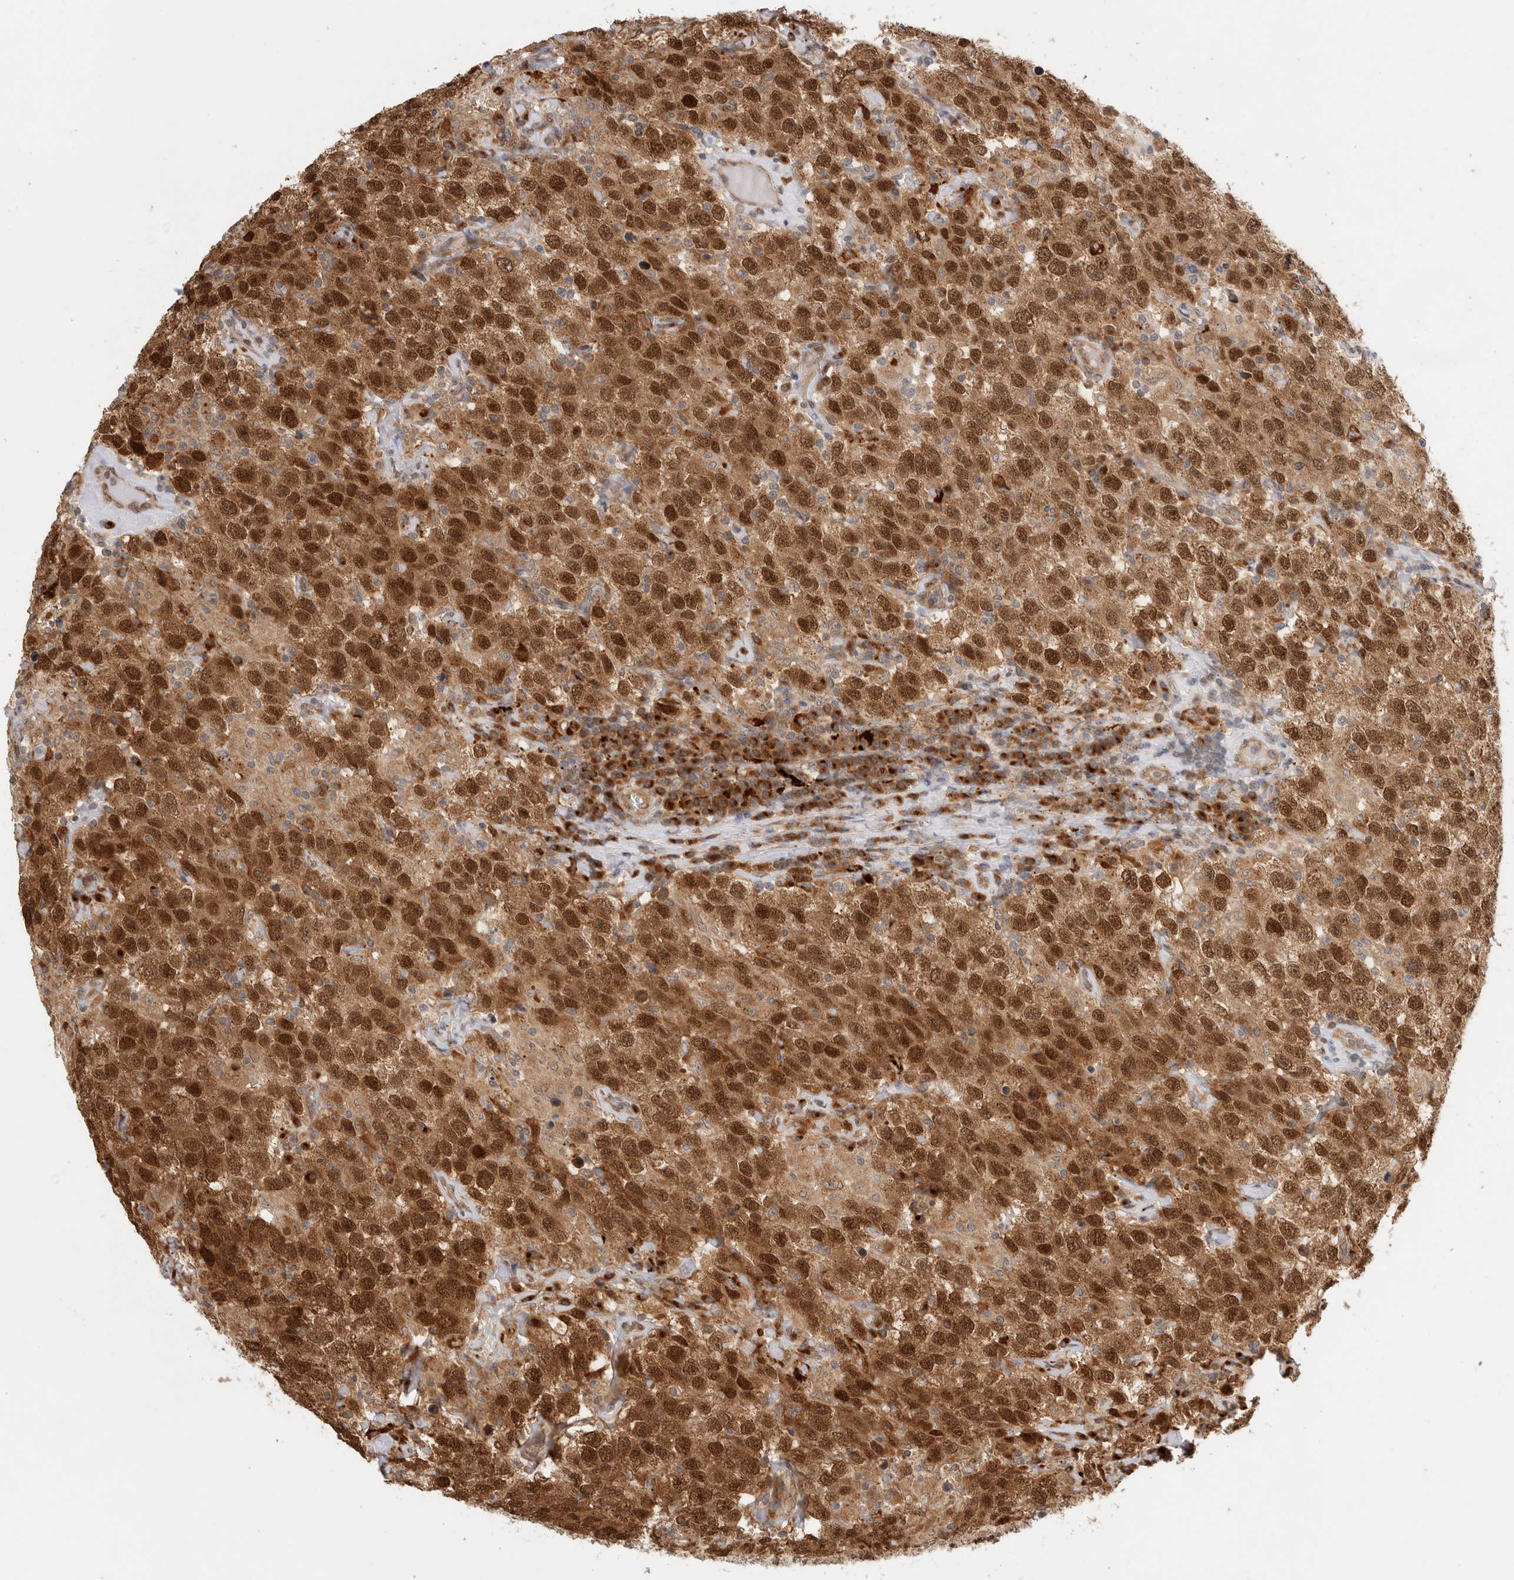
{"staining": {"intensity": "strong", "quantity": ">75%", "location": "cytoplasmic/membranous,nuclear"}, "tissue": "testis cancer", "cell_type": "Tumor cells", "image_type": "cancer", "snomed": [{"axis": "morphology", "description": "Seminoma, NOS"}, {"axis": "topography", "description": "Testis"}], "caption": "About >75% of tumor cells in seminoma (testis) reveal strong cytoplasmic/membranous and nuclear protein staining as visualized by brown immunohistochemical staining.", "gene": "ACTL9", "patient": {"sex": "male", "age": 41}}